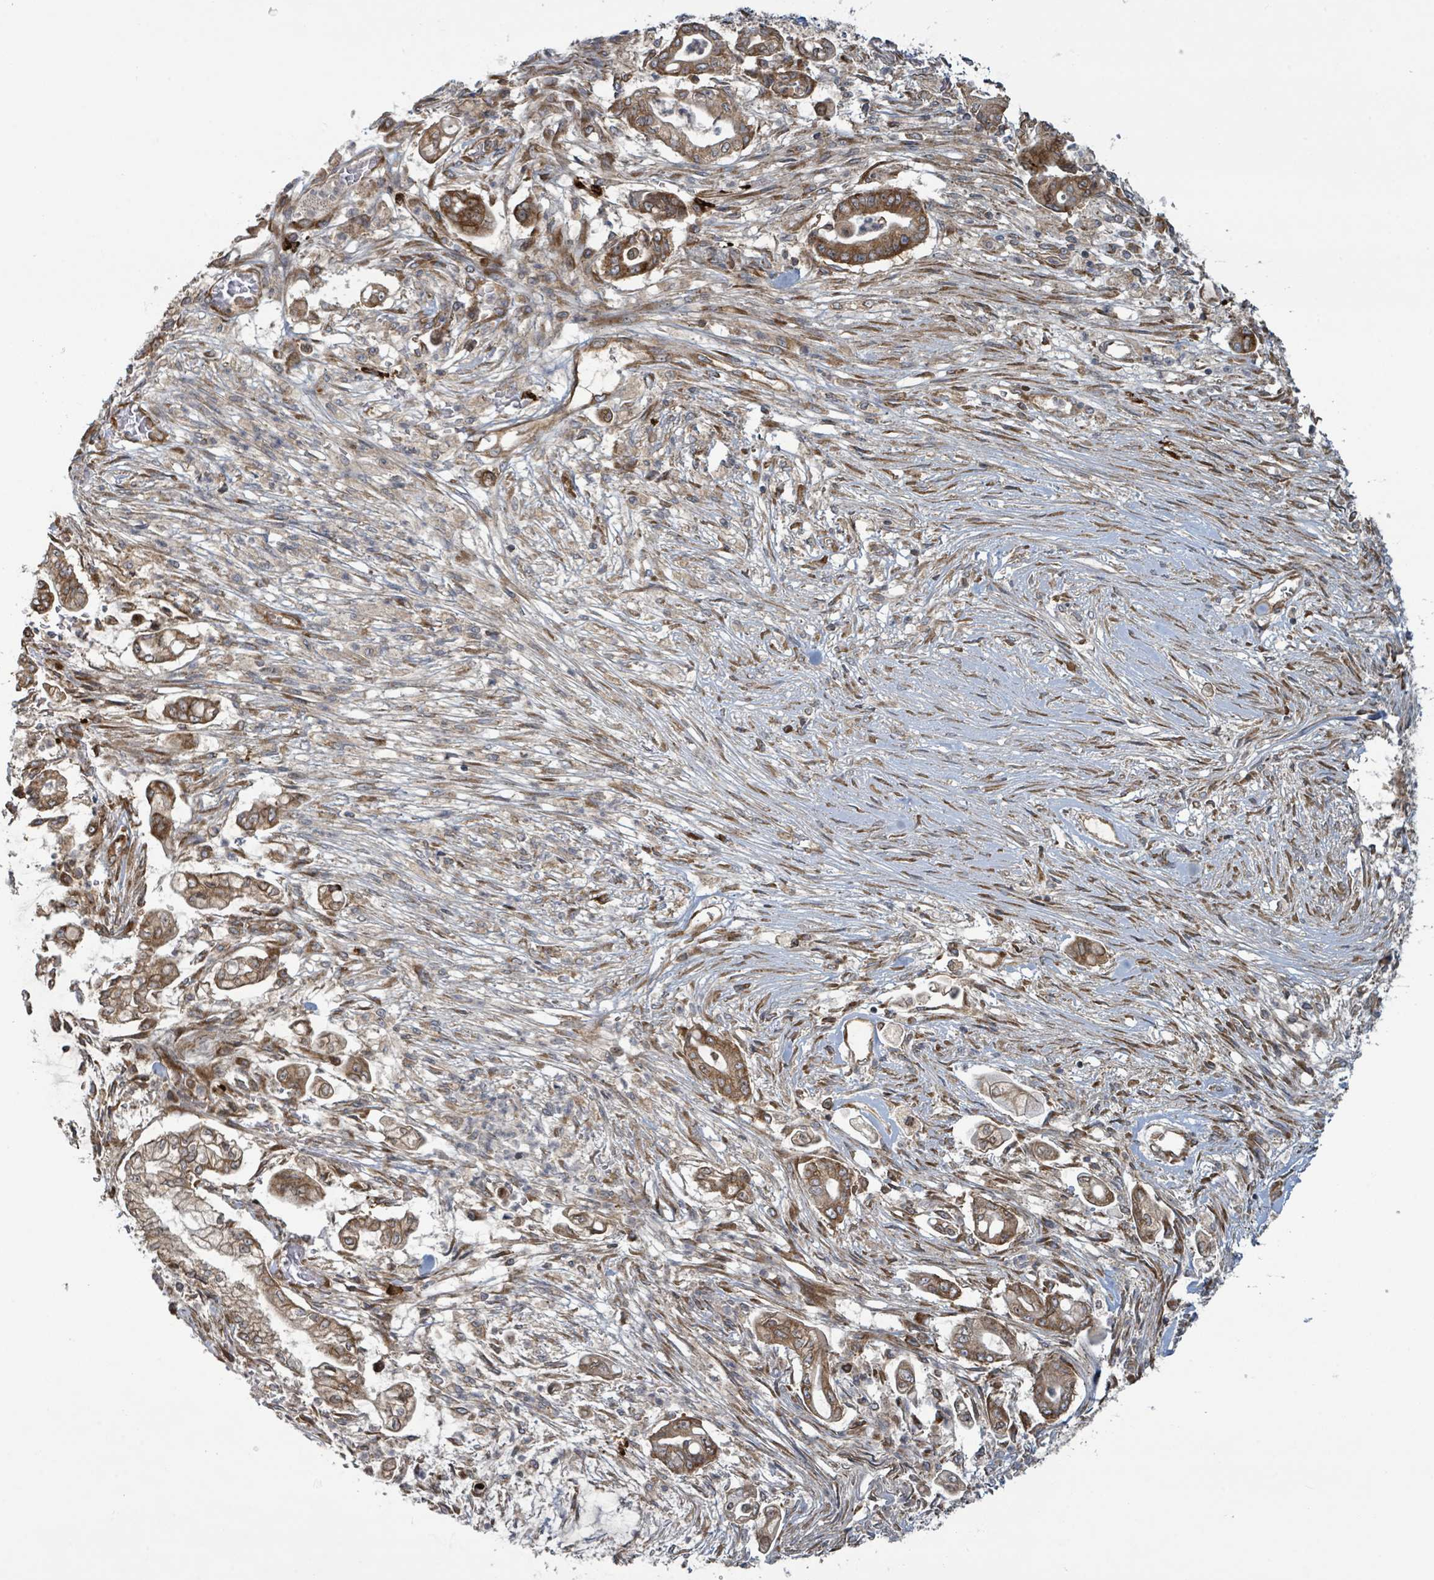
{"staining": {"intensity": "moderate", "quantity": ">75%", "location": "cytoplasmic/membranous"}, "tissue": "pancreatic cancer", "cell_type": "Tumor cells", "image_type": "cancer", "snomed": [{"axis": "morphology", "description": "Adenocarcinoma, NOS"}, {"axis": "topography", "description": "Pancreas"}], "caption": "A micrograph of human pancreatic cancer (adenocarcinoma) stained for a protein displays moderate cytoplasmic/membranous brown staining in tumor cells.", "gene": "OR51E1", "patient": {"sex": "female", "age": 69}}